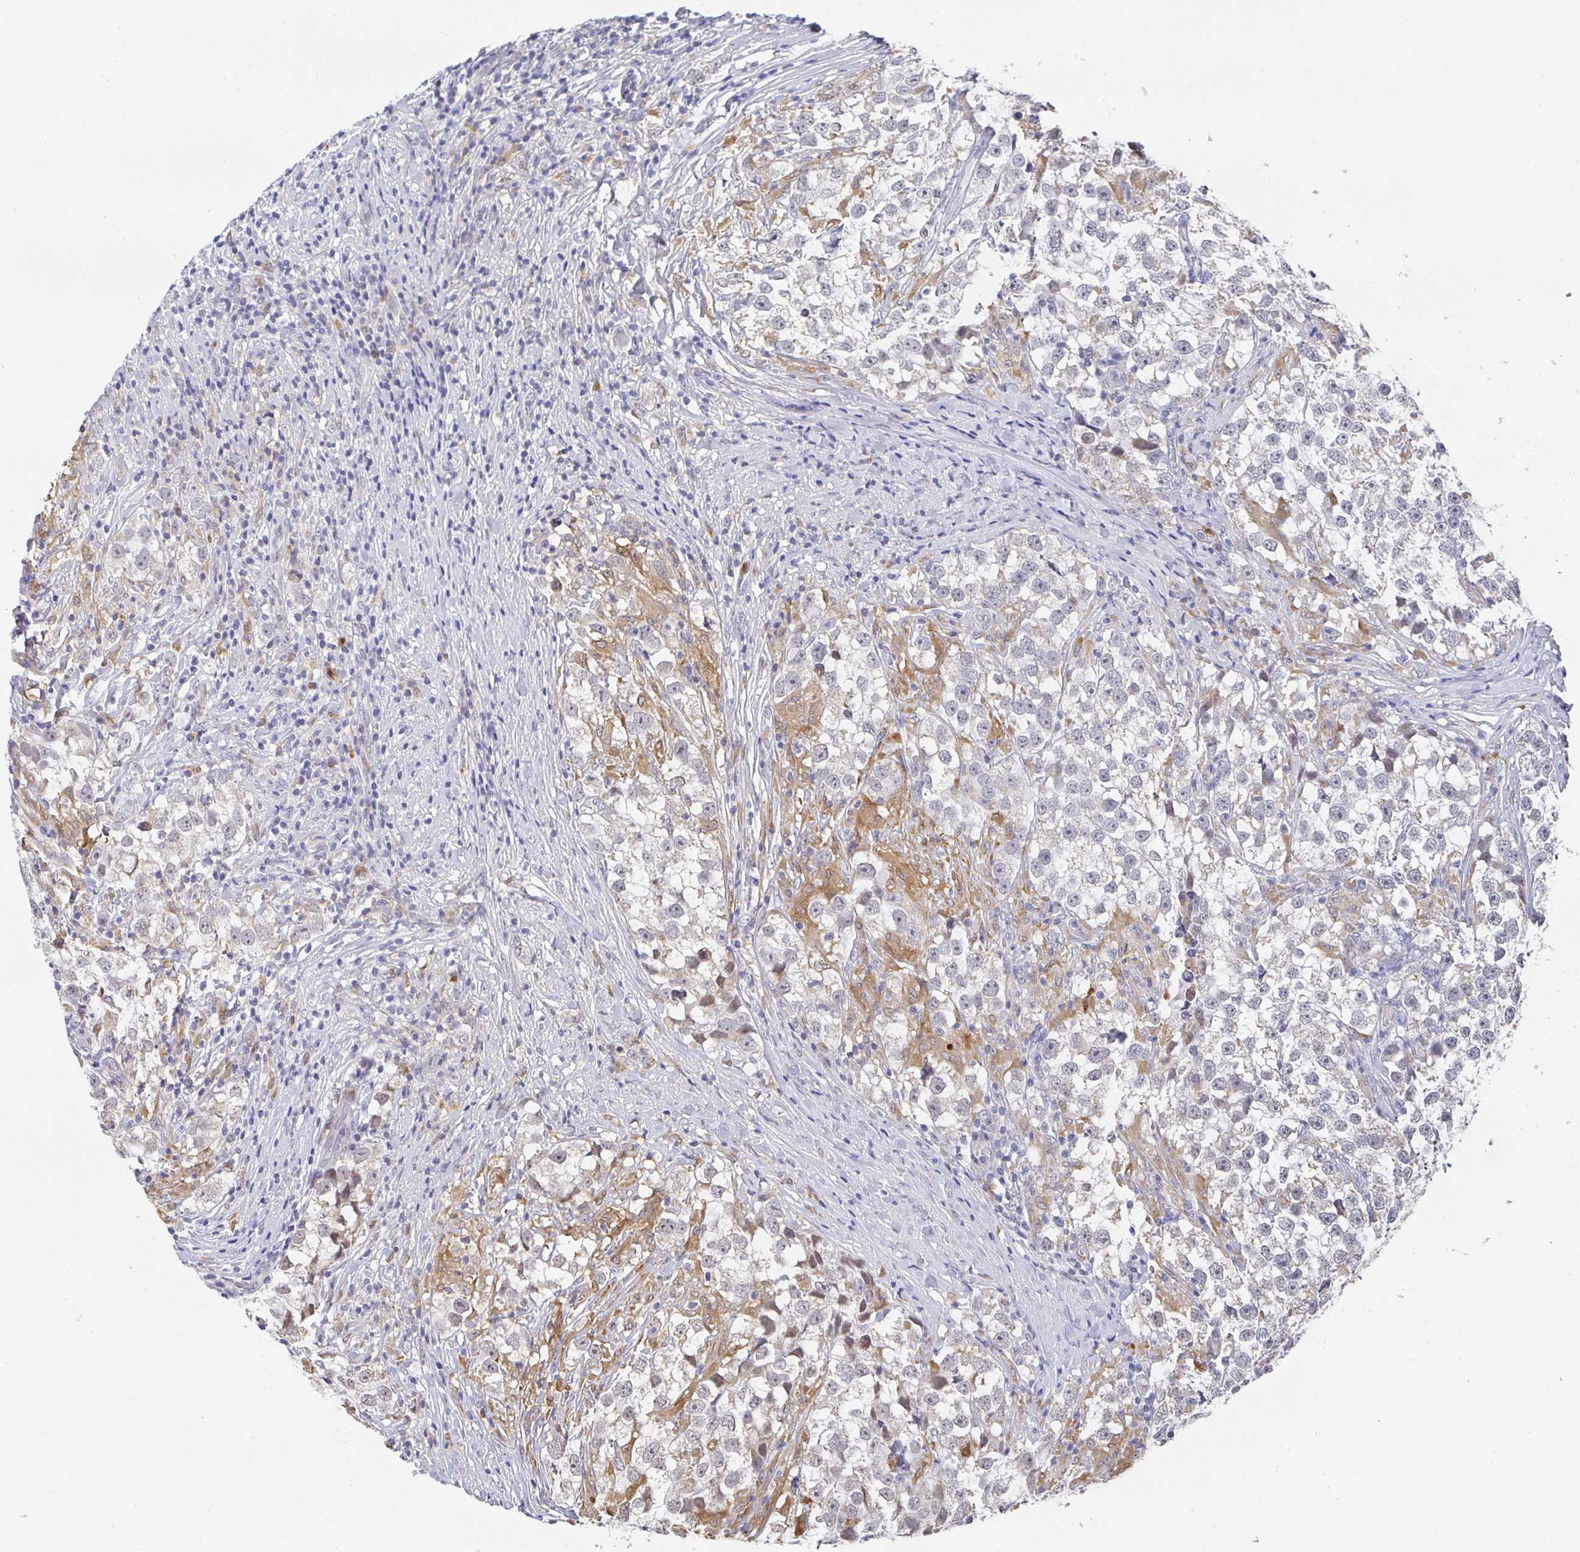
{"staining": {"intensity": "negative", "quantity": "none", "location": "none"}, "tissue": "testis cancer", "cell_type": "Tumor cells", "image_type": "cancer", "snomed": [{"axis": "morphology", "description": "Seminoma, NOS"}, {"axis": "topography", "description": "Testis"}], "caption": "Protein analysis of testis cancer (seminoma) exhibits no significant staining in tumor cells.", "gene": "NCF1", "patient": {"sex": "male", "age": 46}}